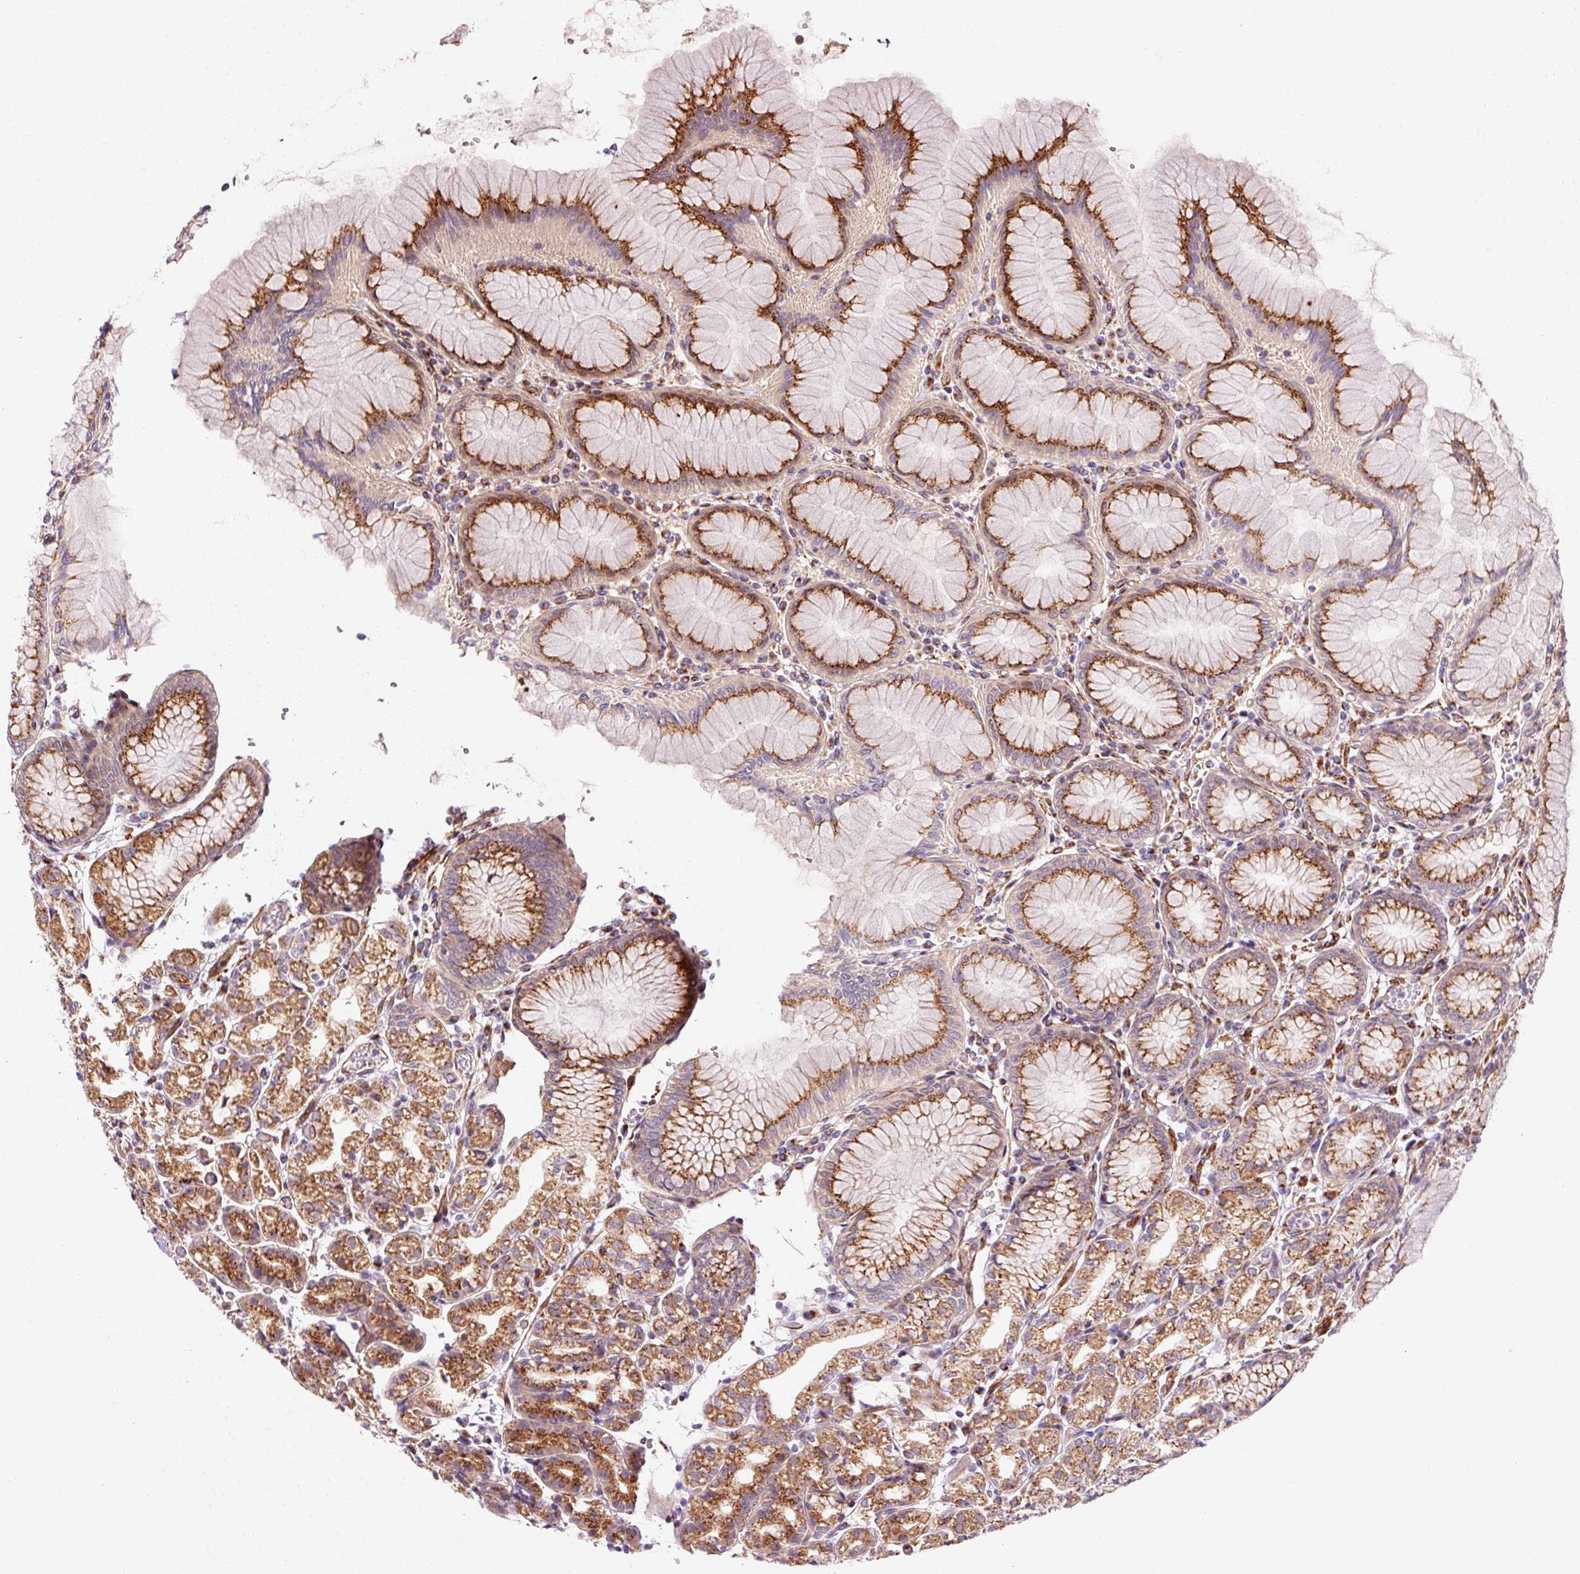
{"staining": {"intensity": "strong", "quantity": ">75%", "location": "cytoplasmic/membranous"}, "tissue": "stomach", "cell_type": "Glandular cells", "image_type": "normal", "snomed": [{"axis": "morphology", "description": "Normal tissue, NOS"}, {"axis": "topography", "description": "Stomach"}], "caption": "Immunohistochemistry (IHC) image of normal stomach: human stomach stained using immunohistochemistry (IHC) reveals high levels of strong protein expression localized specifically in the cytoplasmic/membranous of glandular cells, appearing as a cytoplasmic/membranous brown color.", "gene": "LIMK2", "patient": {"sex": "female", "age": 57}}